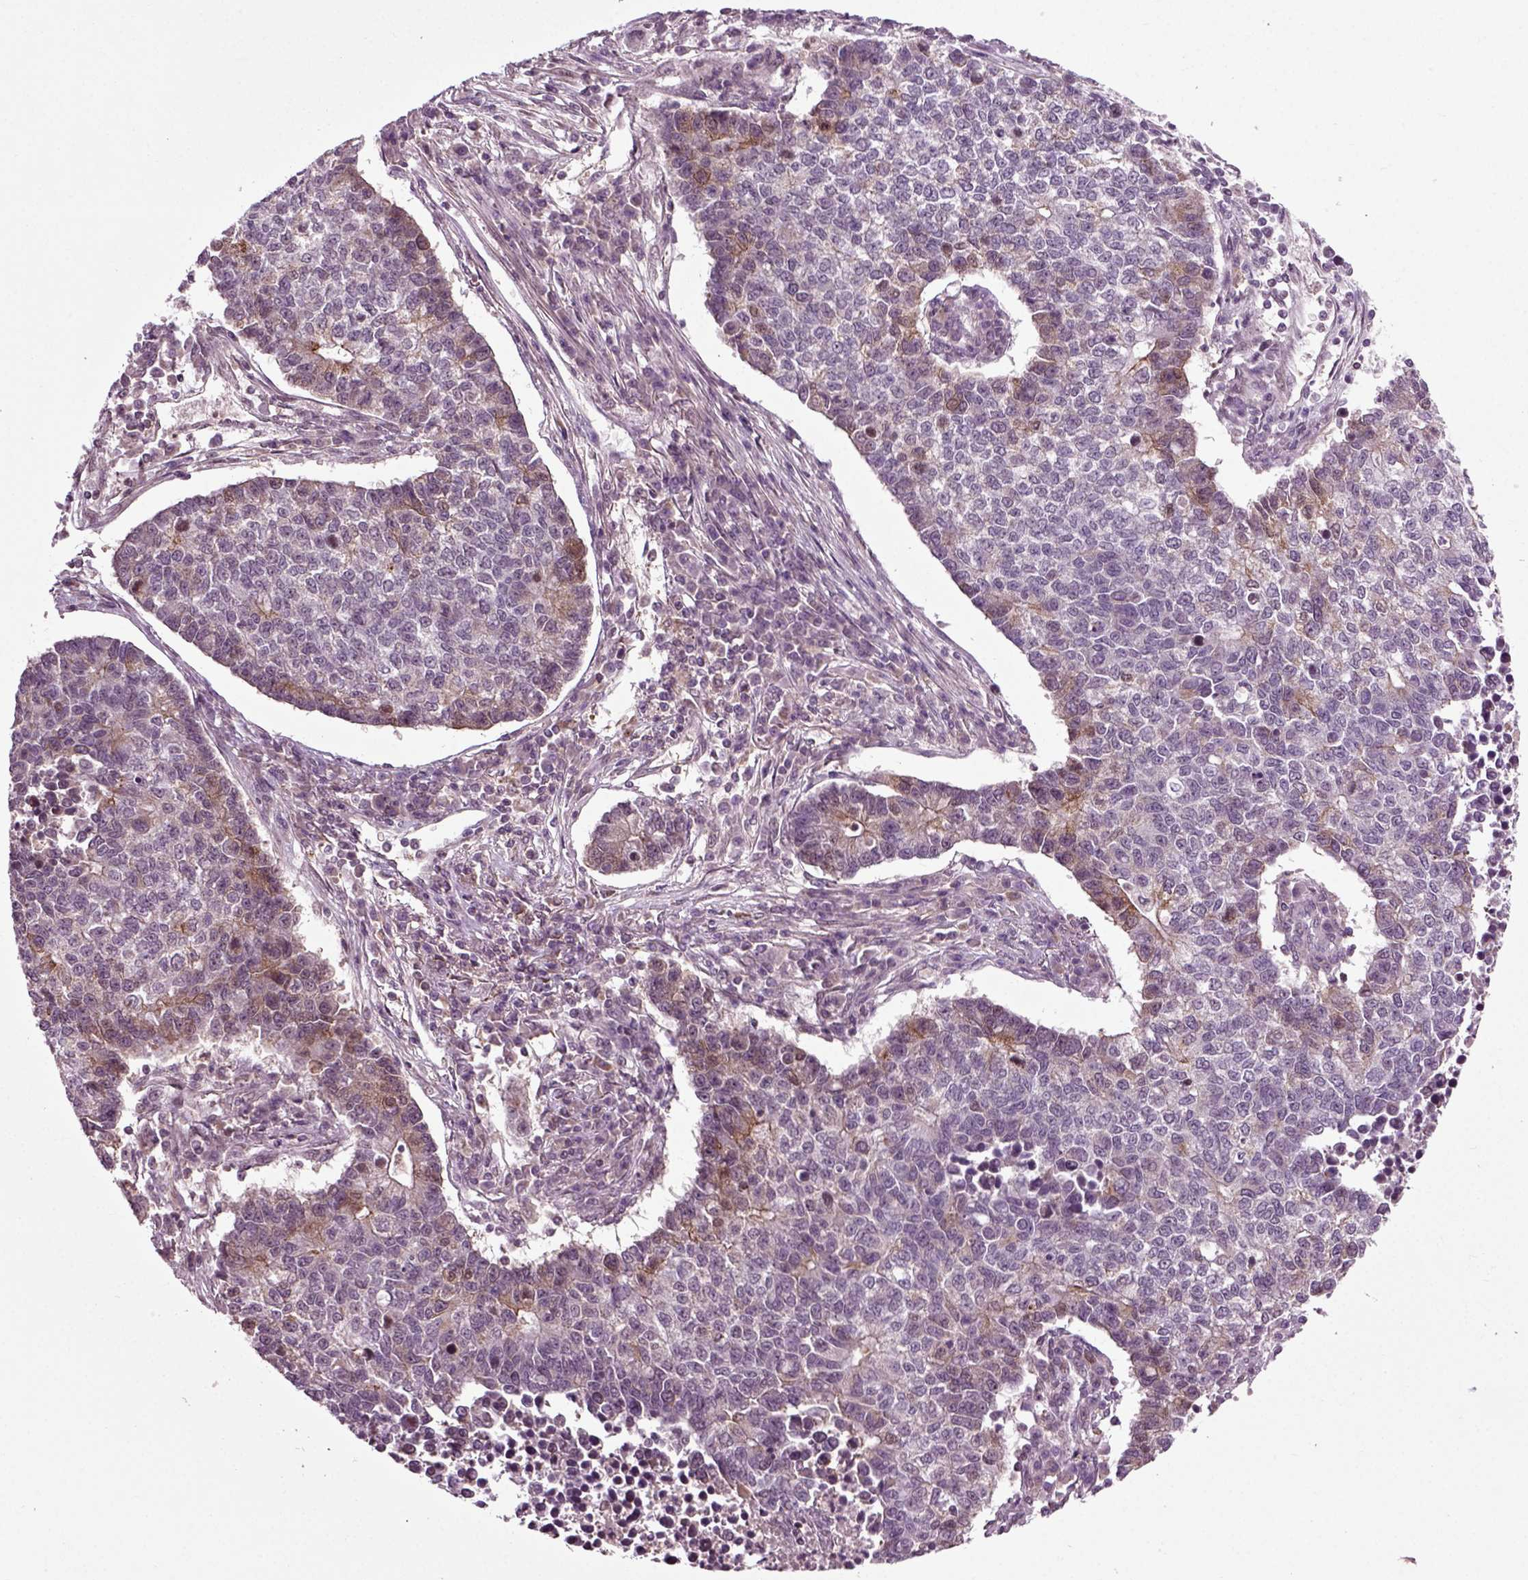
{"staining": {"intensity": "moderate", "quantity": "<25%", "location": "cytoplasmic/membranous"}, "tissue": "lung cancer", "cell_type": "Tumor cells", "image_type": "cancer", "snomed": [{"axis": "morphology", "description": "Adenocarcinoma, NOS"}, {"axis": "topography", "description": "Lung"}], "caption": "Human adenocarcinoma (lung) stained with a brown dye displays moderate cytoplasmic/membranous positive expression in about <25% of tumor cells.", "gene": "KNSTRN", "patient": {"sex": "male", "age": 57}}